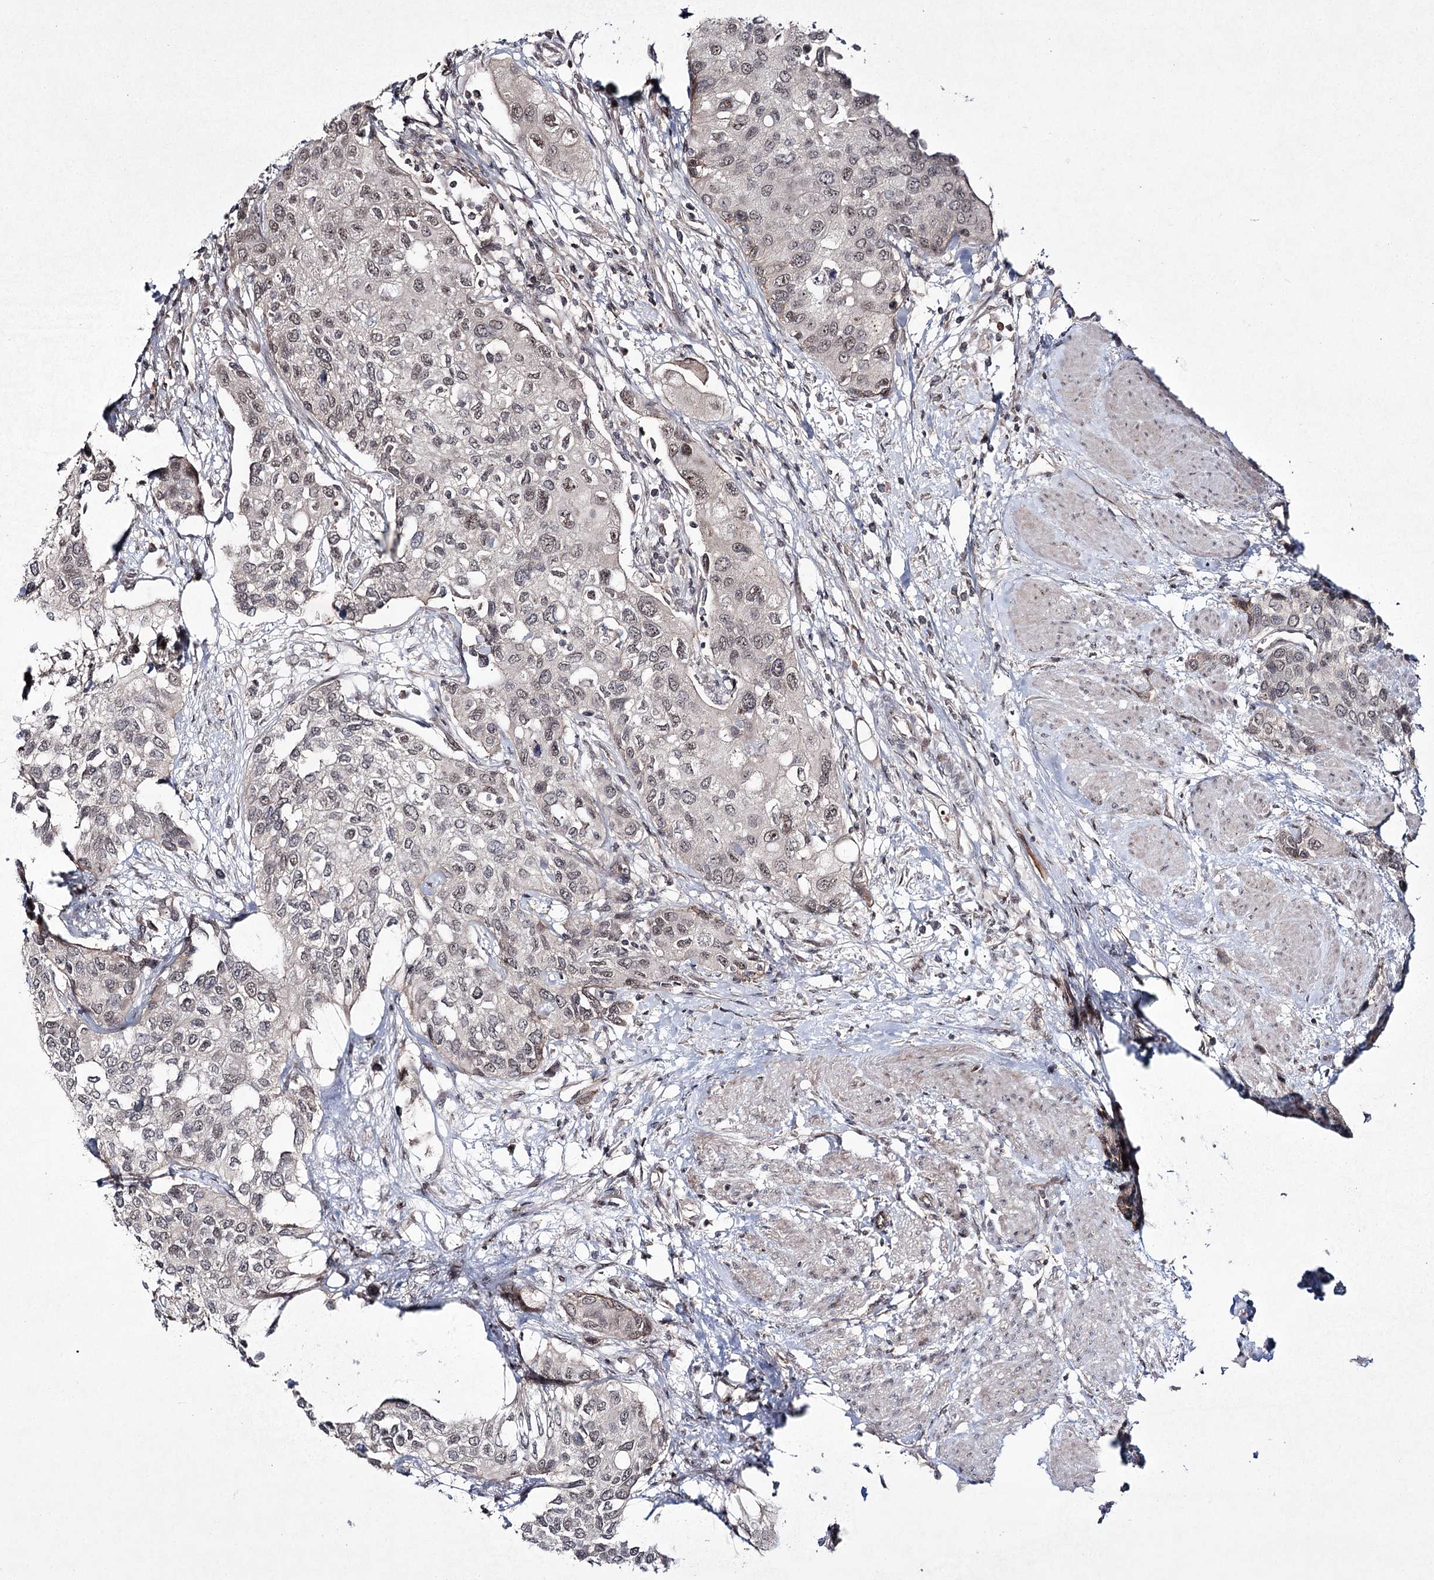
{"staining": {"intensity": "weak", "quantity": "25%-75%", "location": "nuclear"}, "tissue": "urothelial cancer", "cell_type": "Tumor cells", "image_type": "cancer", "snomed": [{"axis": "morphology", "description": "Normal tissue, NOS"}, {"axis": "morphology", "description": "Urothelial carcinoma, High grade"}, {"axis": "topography", "description": "Vascular tissue"}, {"axis": "topography", "description": "Urinary bladder"}], "caption": "This is an image of IHC staining of urothelial carcinoma (high-grade), which shows weak staining in the nuclear of tumor cells.", "gene": "HOXC11", "patient": {"sex": "female", "age": 56}}